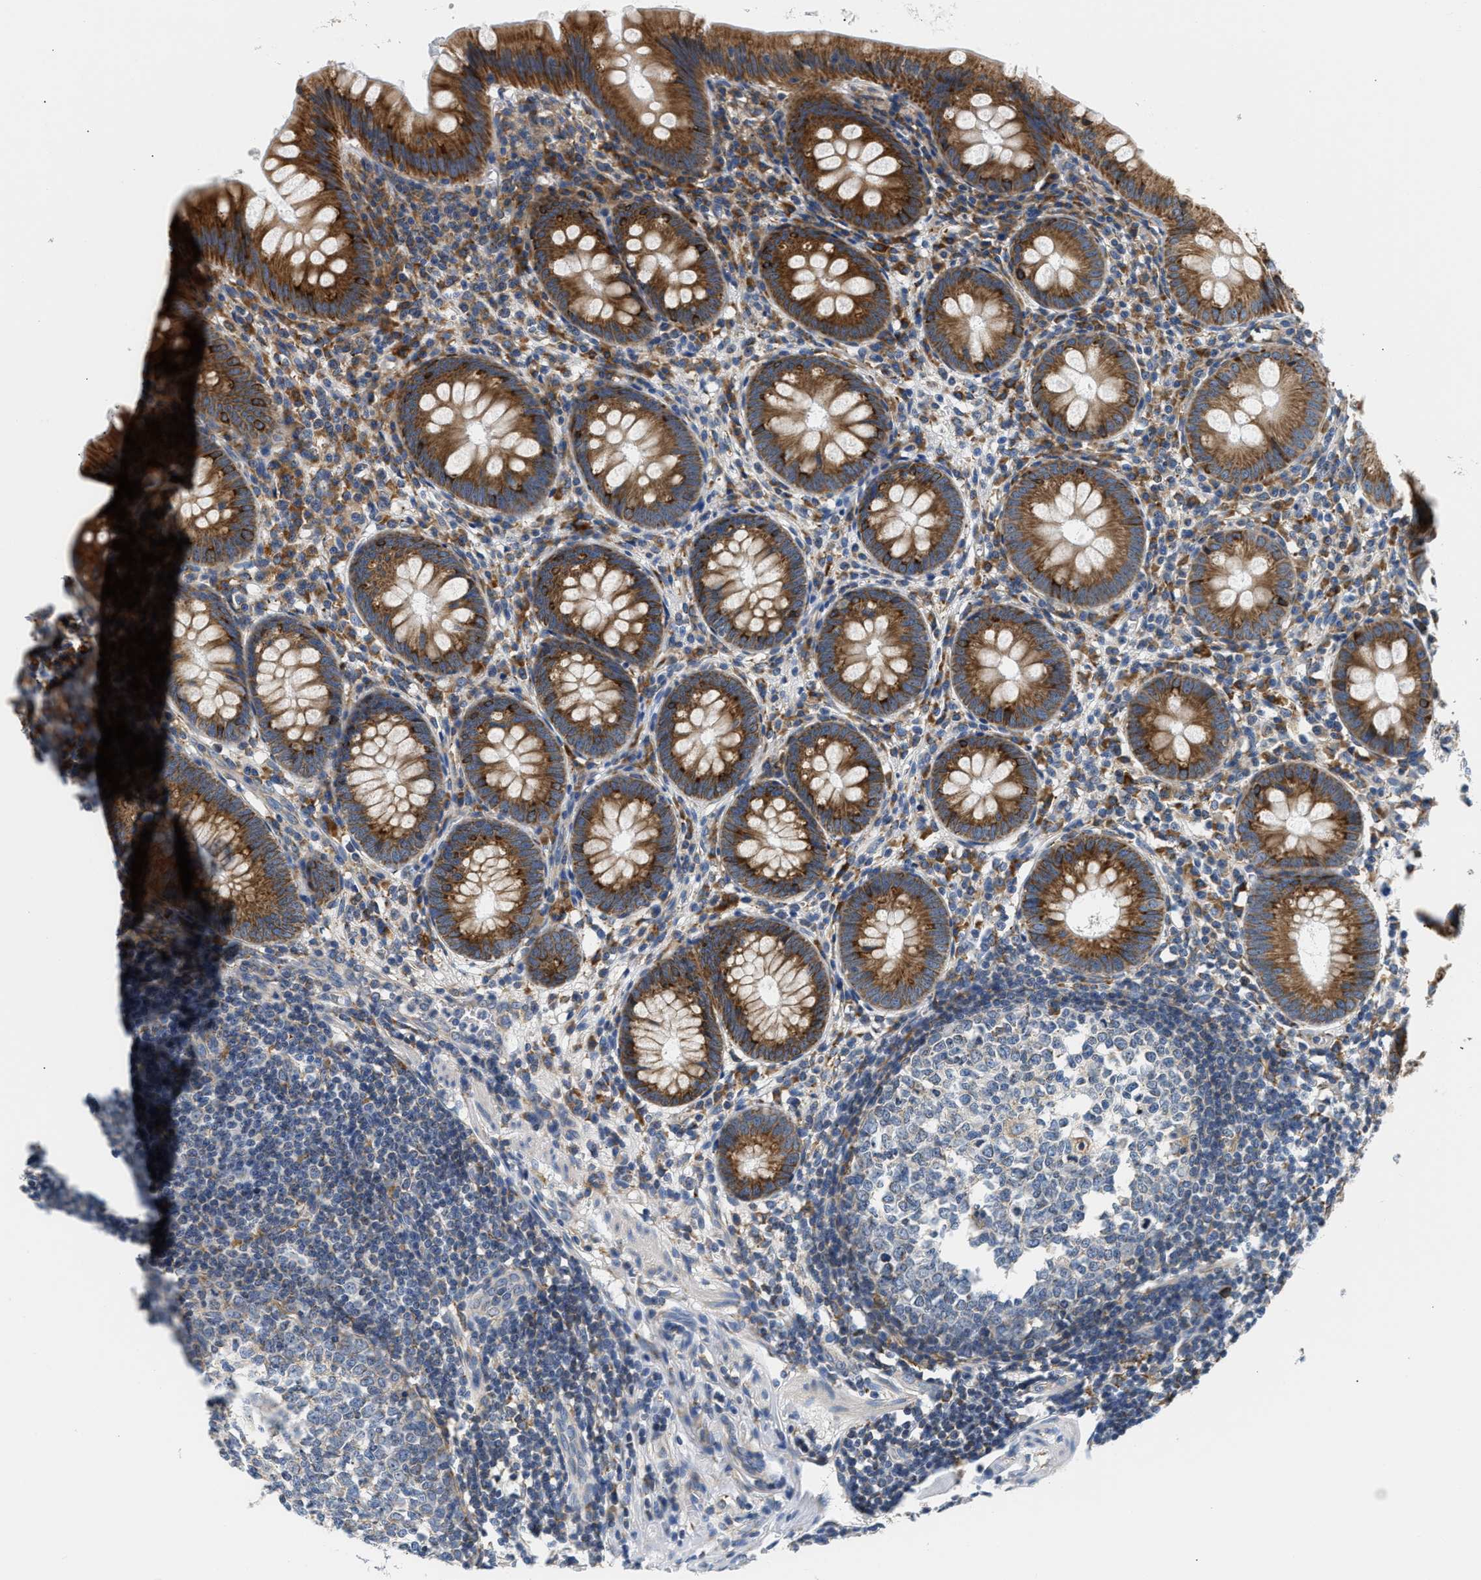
{"staining": {"intensity": "strong", "quantity": ">75%", "location": "cytoplasmic/membranous"}, "tissue": "appendix", "cell_type": "Glandular cells", "image_type": "normal", "snomed": [{"axis": "morphology", "description": "Normal tissue, NOS"}, {"axis": "topography", "description": "Appendix"}], "caption": "Protein staining by IHC shows strong cytoplasmic/membranous expression in approximately >75% of glandular cells in benign appendix.", "gene": "HDHD3", "patient": {"sex": "male", "age": 56}}